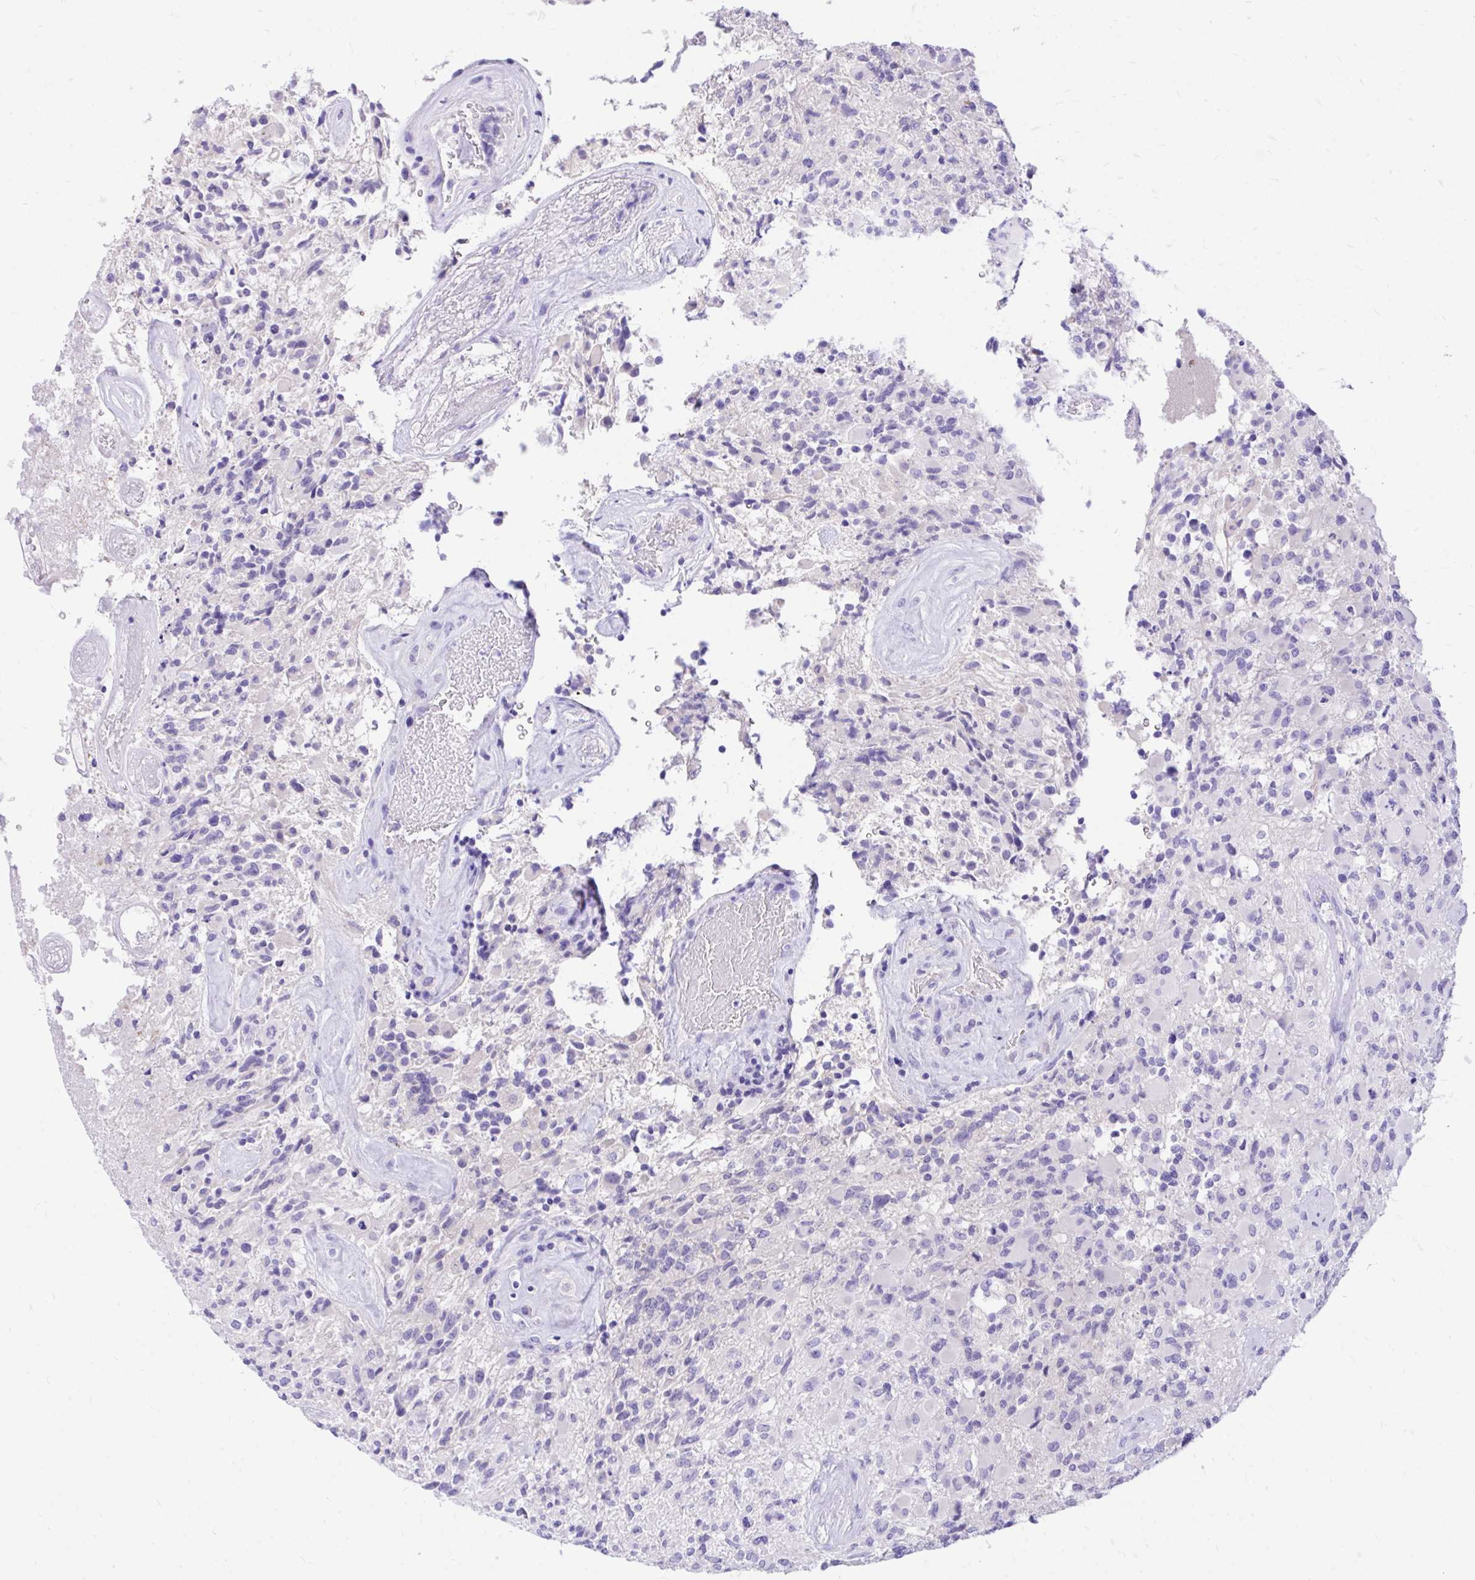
{"staining": {"intensity": "negative", "quantity": "none", "location": "none"}, "tissue": "glioma", "cell_type": "Tumor cells", "image_type": "cancer", "snomed": [{"axis": "morphology", "description": "Glioma, malignant, High grade"}, {"axis": "topography", "description": "Brain"}], "caption": "DAB (3,3'-diaminobenzidine) immunohistochemical staining of human high-grade glioma (malignant) reveals no significant positivity in tumor cells.", "gene": "MON1A", "patient": {"sex": "female", "age": 65}}